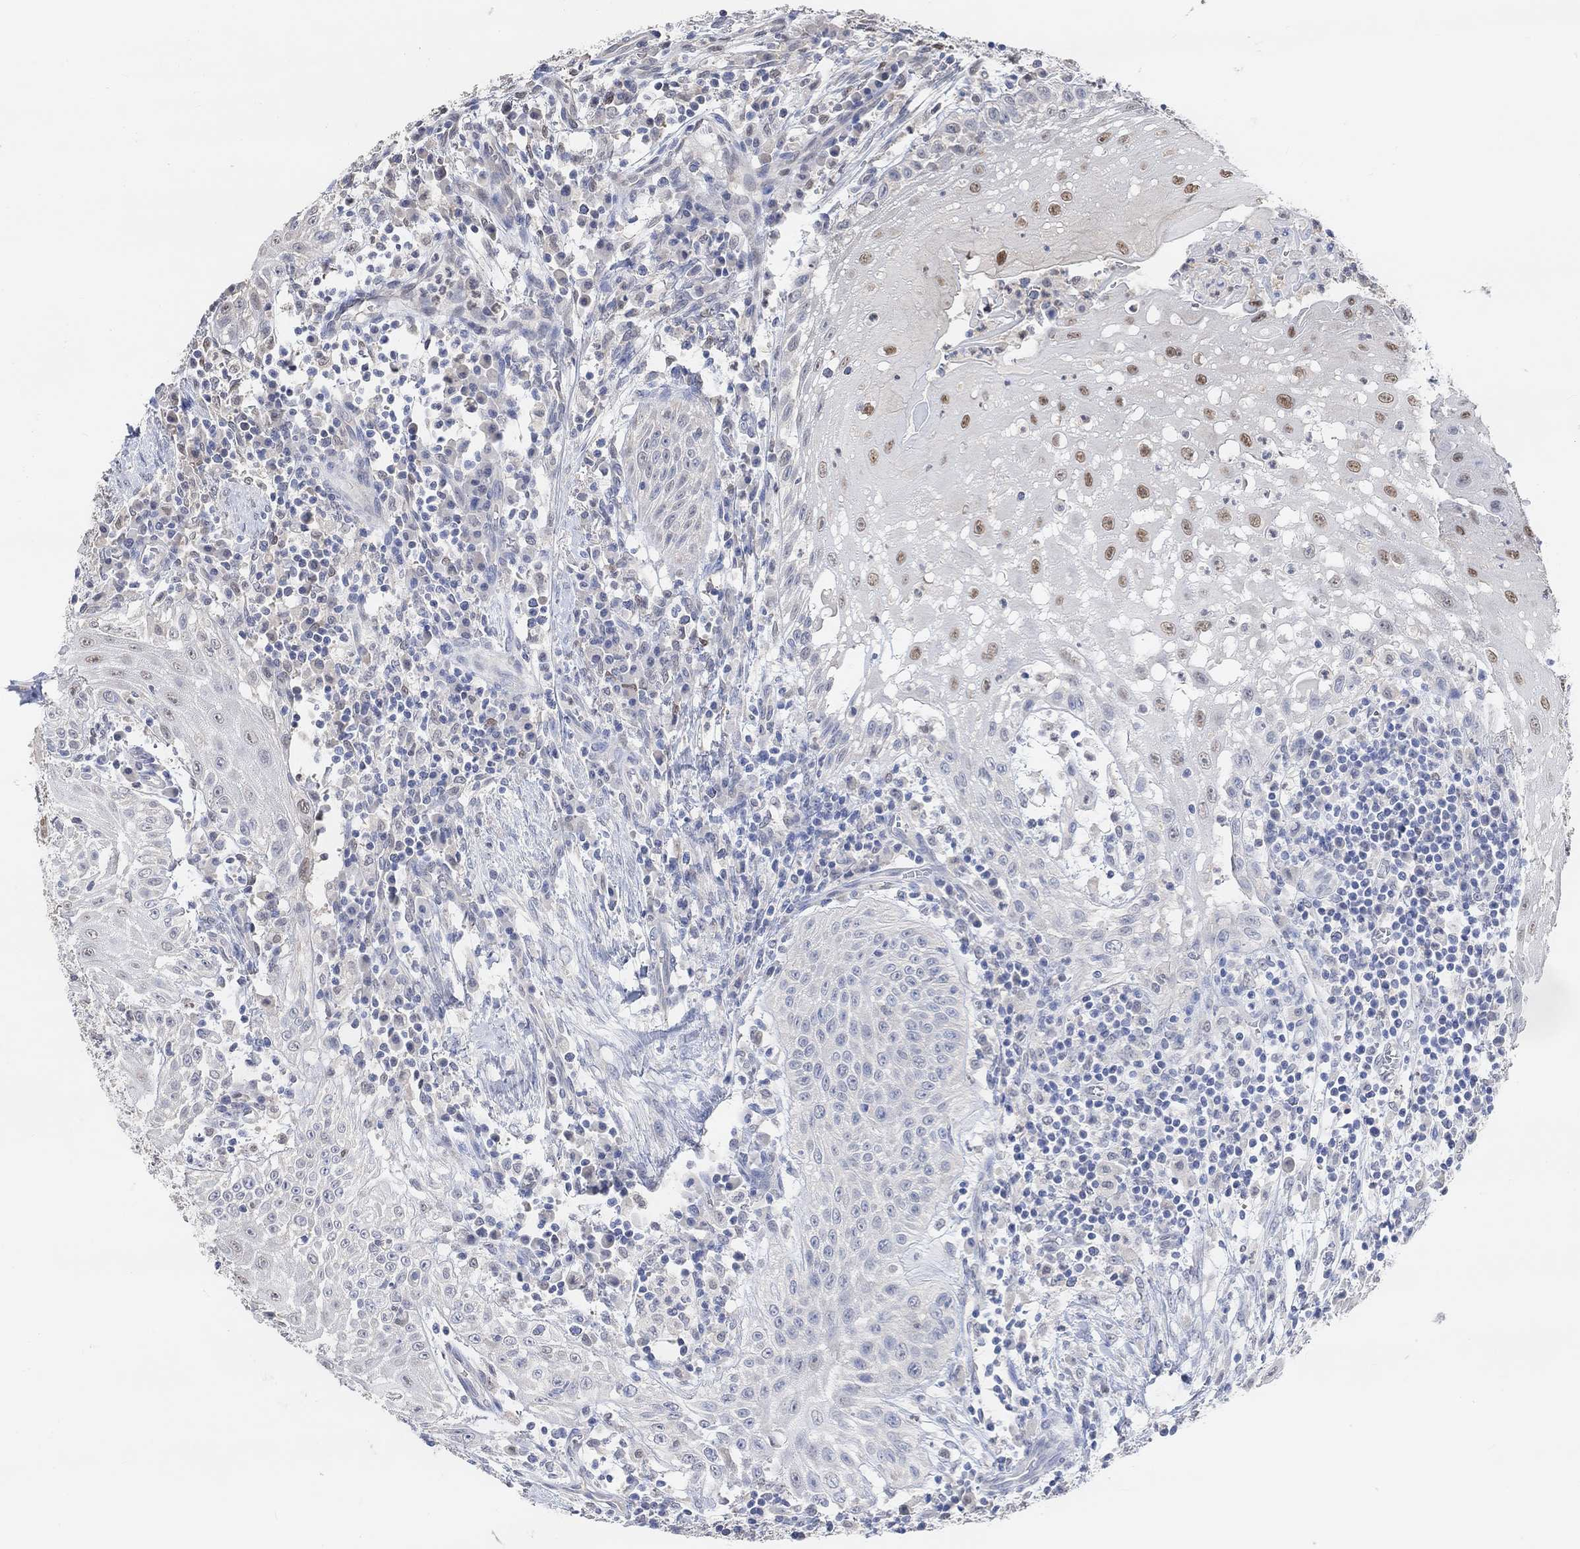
{"staining": {"intensity": "weak", "quantity": "25%-75%", "location": "nuclear"}, "tissue": "head and neck cancer", "cell_type": "Tumor cells", "image_type": "cancer", "snomed": [{"axis": "morphology", "description": "Squamous cell carcinoma, NOS"}, {"axis": "topography", "description": "Oral tissue"}, {"axis": "topography", "description": "Head-Neck"}], "caption": "About 25%-75% of tumor cells in human head and neck cancer show weak nuclear protein positivity as visualized by brown immunohistochemical staining.", "gene": "MUC1", "patient": {"sex": "male", "age": 58}}